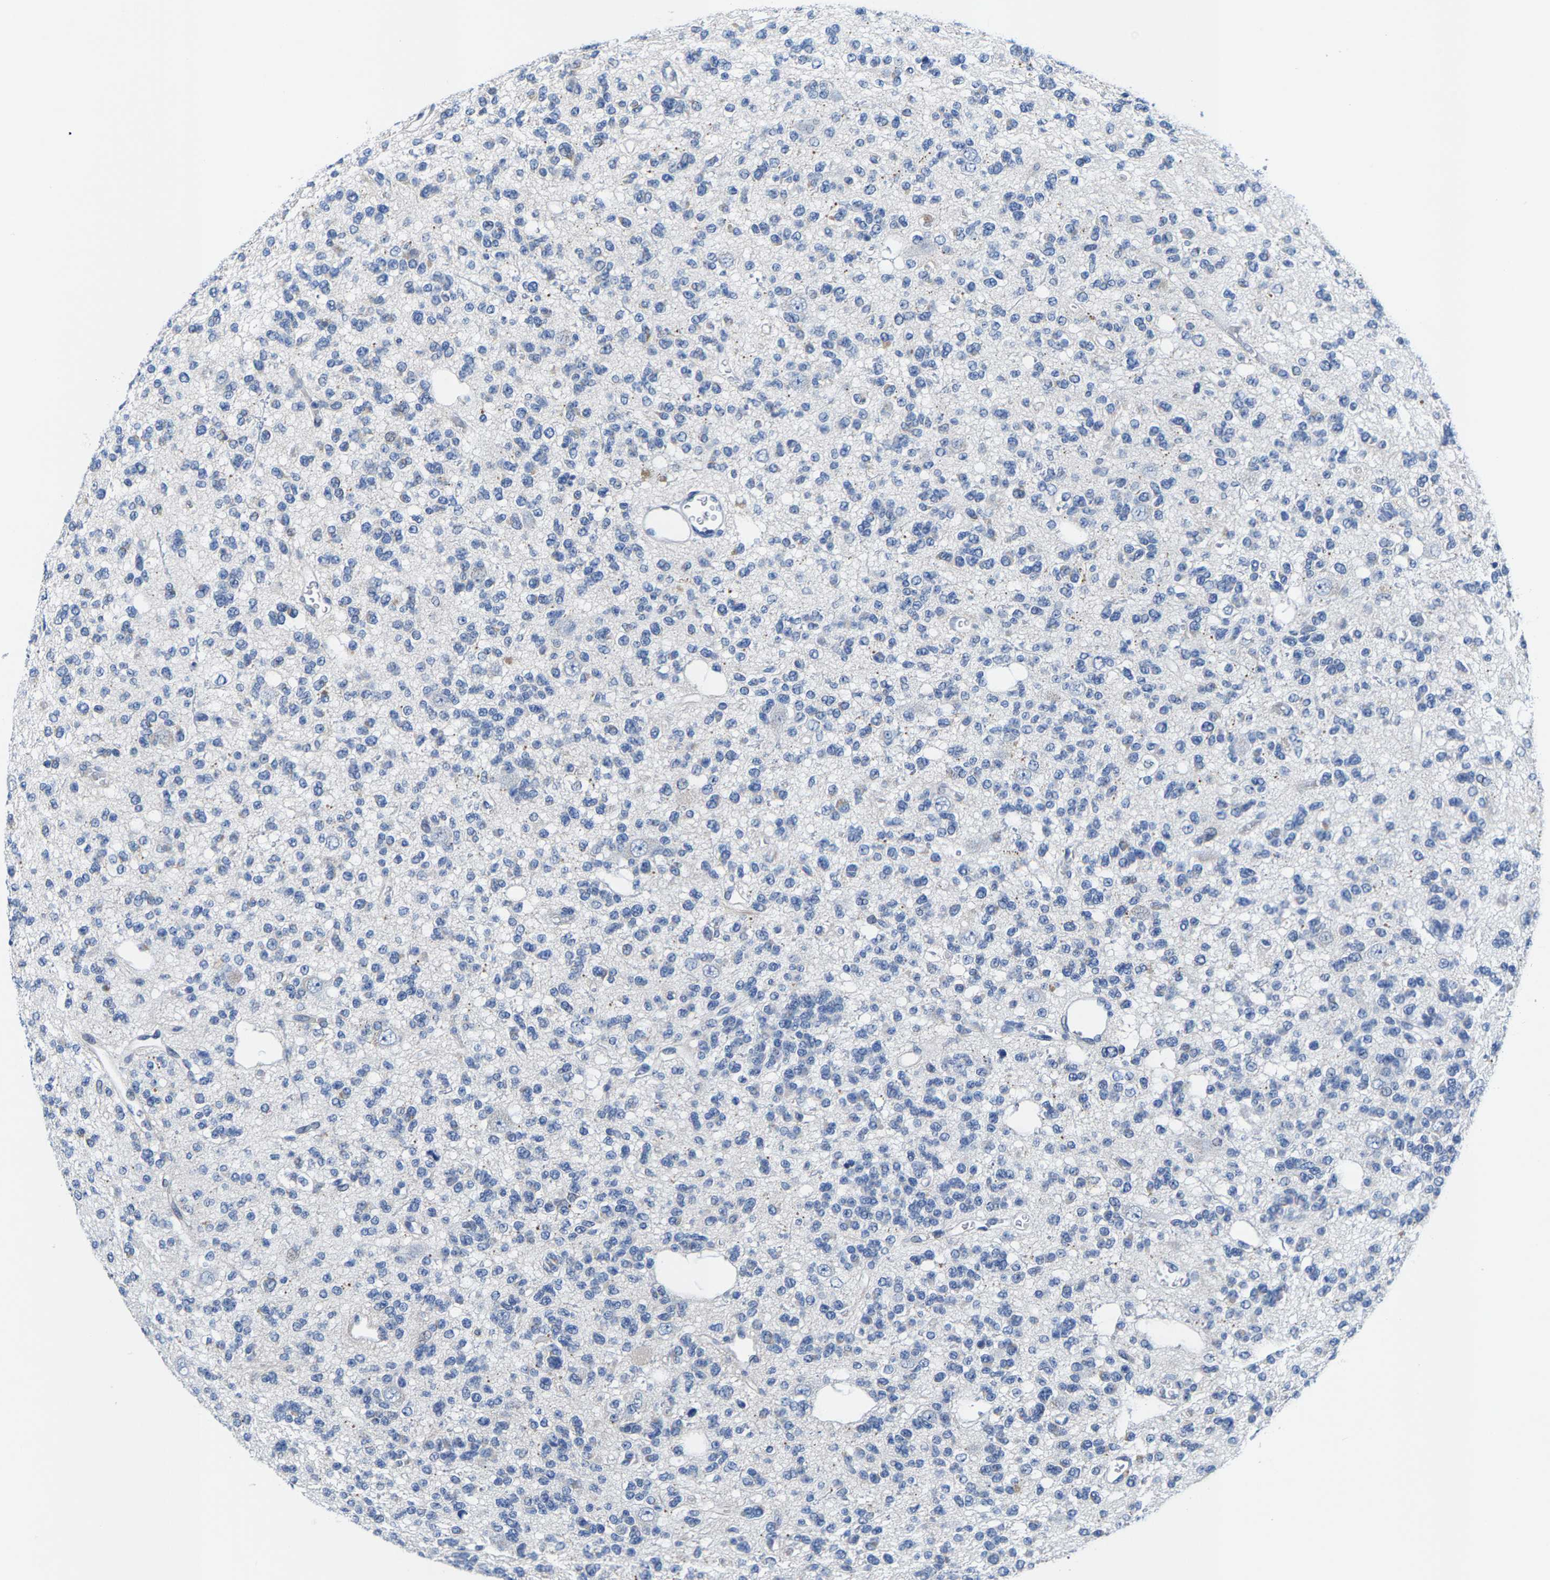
{"staining": {"intensity": "negative", "quantity": "none", "location": "none"}, "tissue": "glioma", "cell_type": "Tumor cells", "image_type": "cancer", "snomed": [{"axis": "morphology", "description": "Glioma, malignant, Low grade"}, {"axis": "topography", "description": "Brain"}], "caption": "An image of human malignant low-grade glioma is negative for staining in tumor cells. The staining is performed using DAB brown chromogen with nuclei counter-stained in using hematoxylin.", "gene": "KLHL1", "patient": {"sex": "male", "age": 38}}